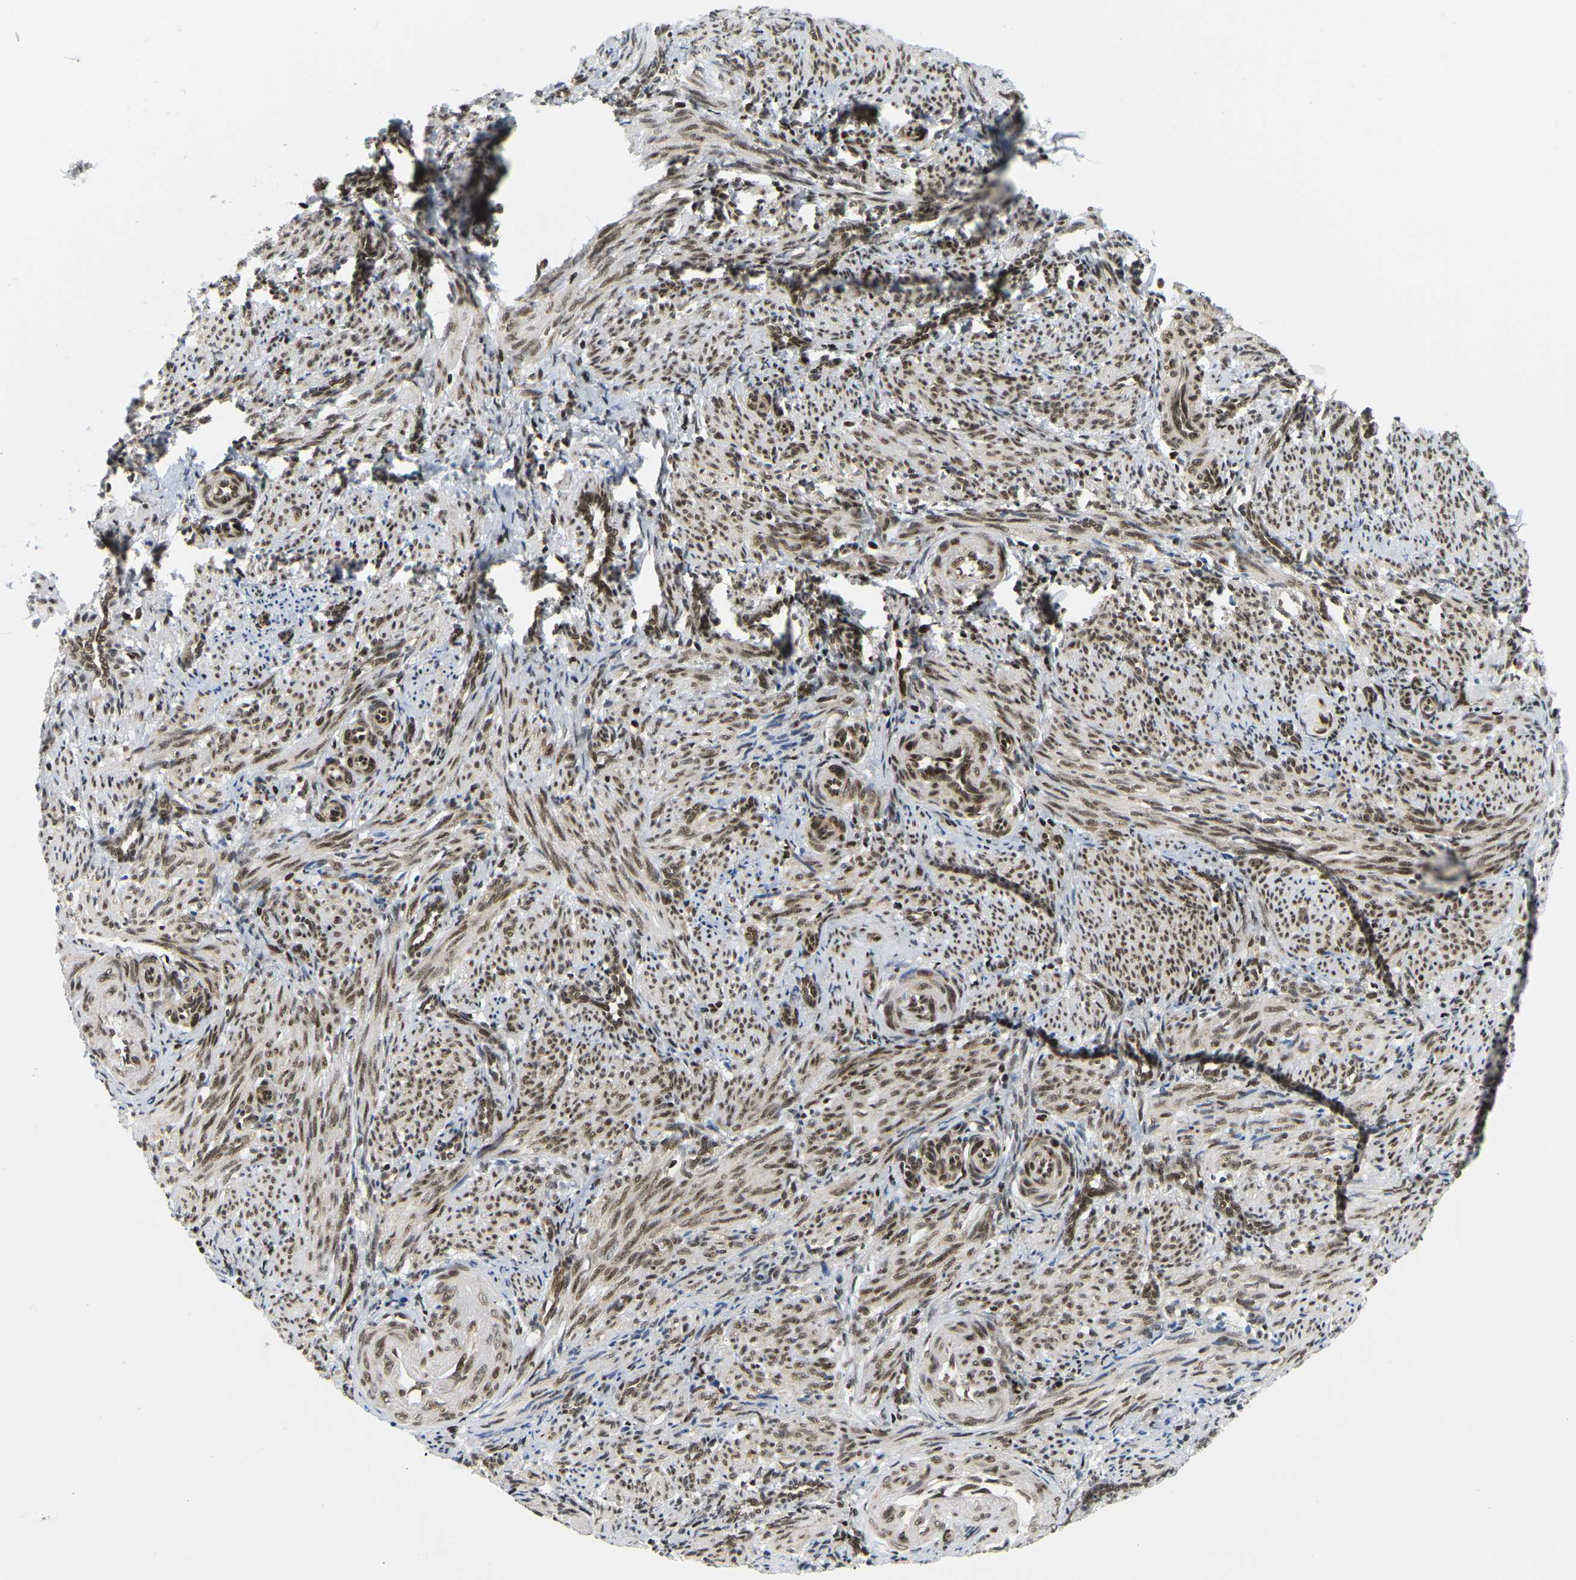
{"staining": {"intensity": "strong", "quantity": ">75%", "location": "nuclear"}, "tissue": "smooth muscle", "cell_type": "Smooth muscle cells", "image_type": "normal", "snomed": [{"axis": "morphology", "description": "Normal tissue, NOS"}, {"axis": "topography", "description": "Endometrium"}], "caption": "This is a micrograph of immunohistochemistry staining of benign smooth muscle, which shows strong expression in the nuclear of smooth muscle cells.", "gene": "CELF1", "patient": {"sex": "female", "age": 33}}